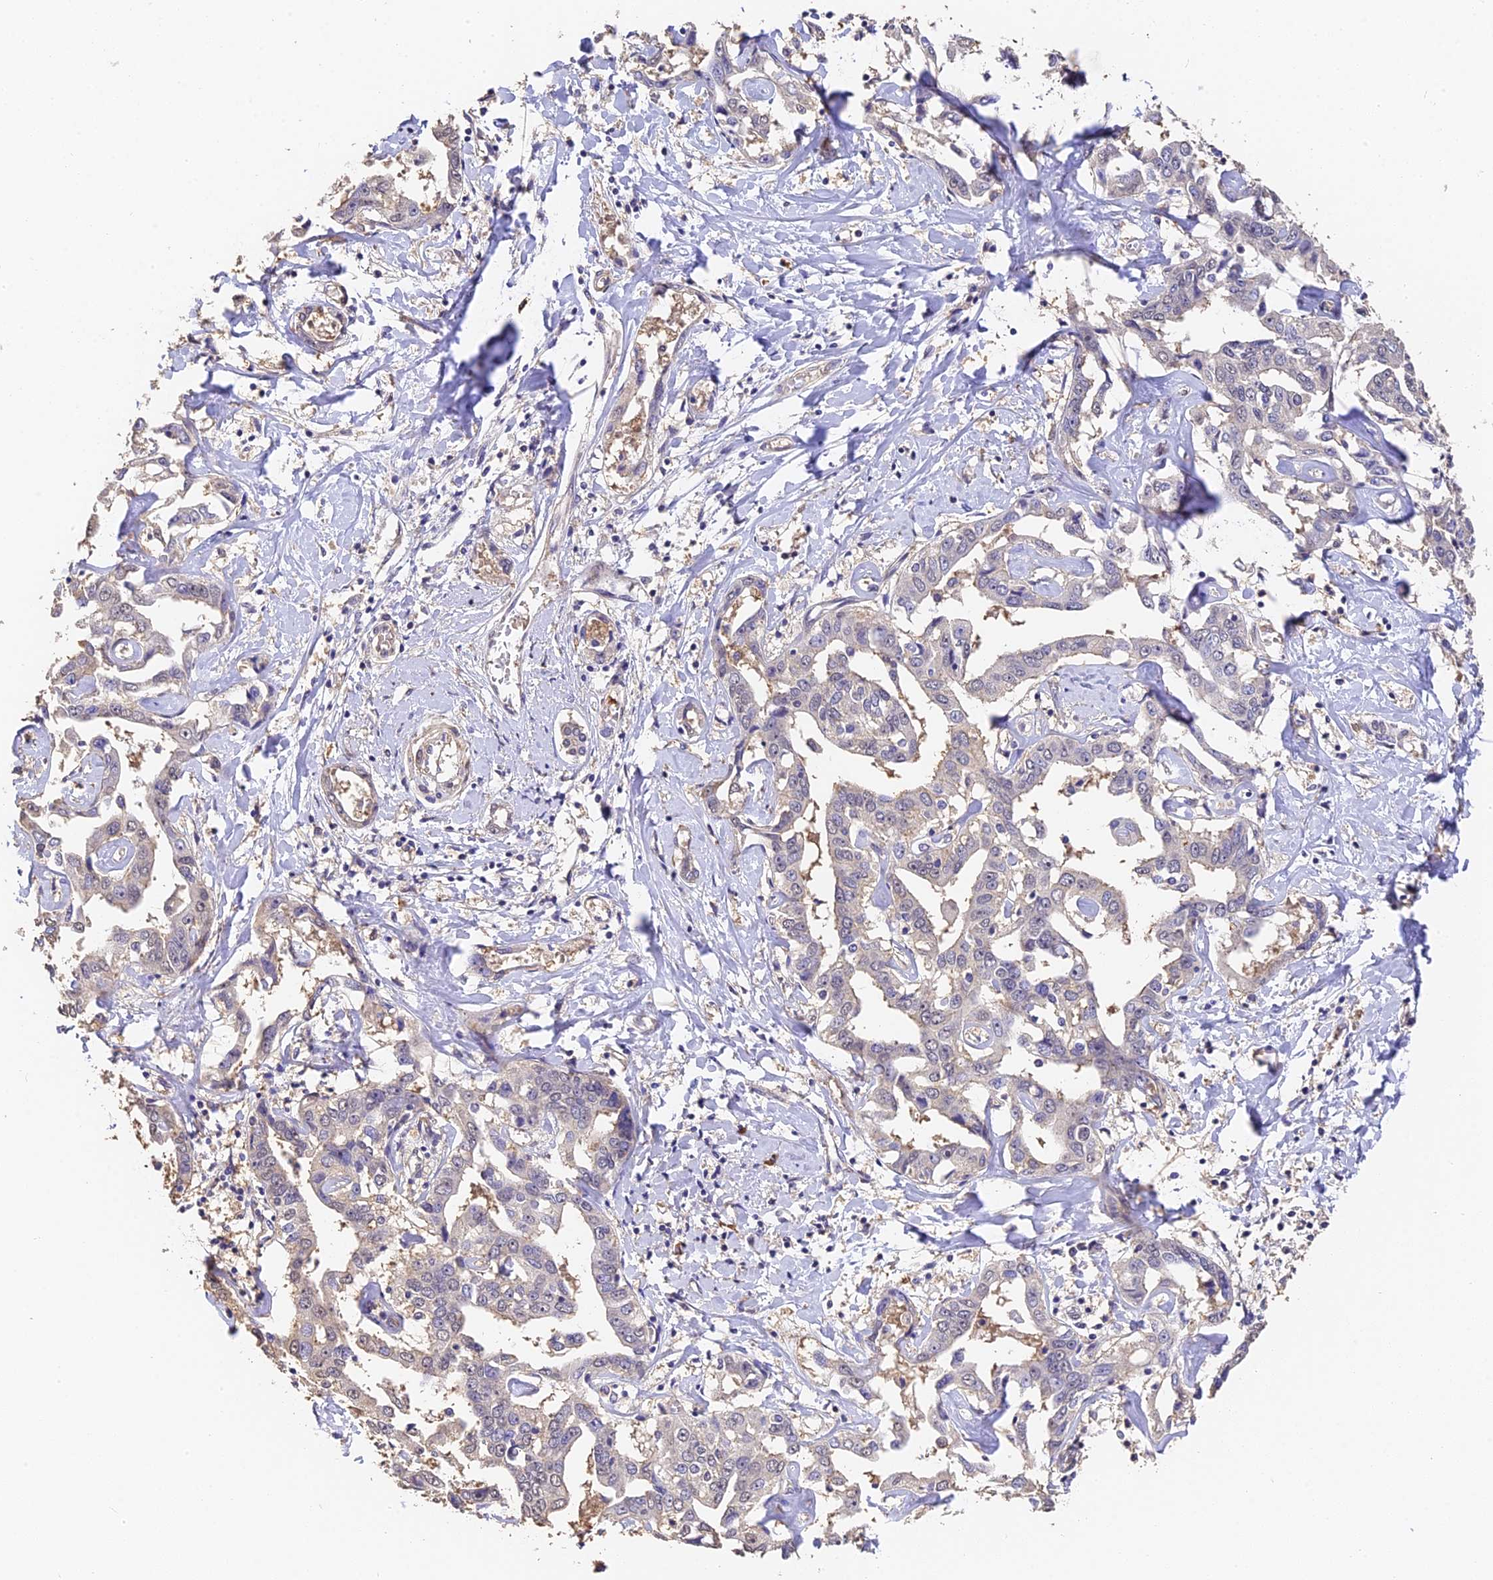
{"staining": {"intensity": "negative", "quantity": "none", "location": "none"}, "tissue": "liver cancer", "cell_type": "Tumor cells", "image_type": "cancer", "snomed": [{"axis": "morphology", "description": "Cholangiocarcinoma"}, {"axis": "topography", "description": "Liver"}], "caption": "Immunohistochemistry (IHC) image of neoplastic tissue: liver cancer stained with DAB (3,3'-diaminobenzidine) demonstrates no significant protein positivity in tumor cells. (Stains: DAB (3,3'-diaminobenzidine) immunohistochemistry (IHC) with hematoxylin counter stain, Microscopy: brightfield microscopy at high magnification).", "gene": "SLC11A1", "patient": {"sex": "male", "age": 59}}